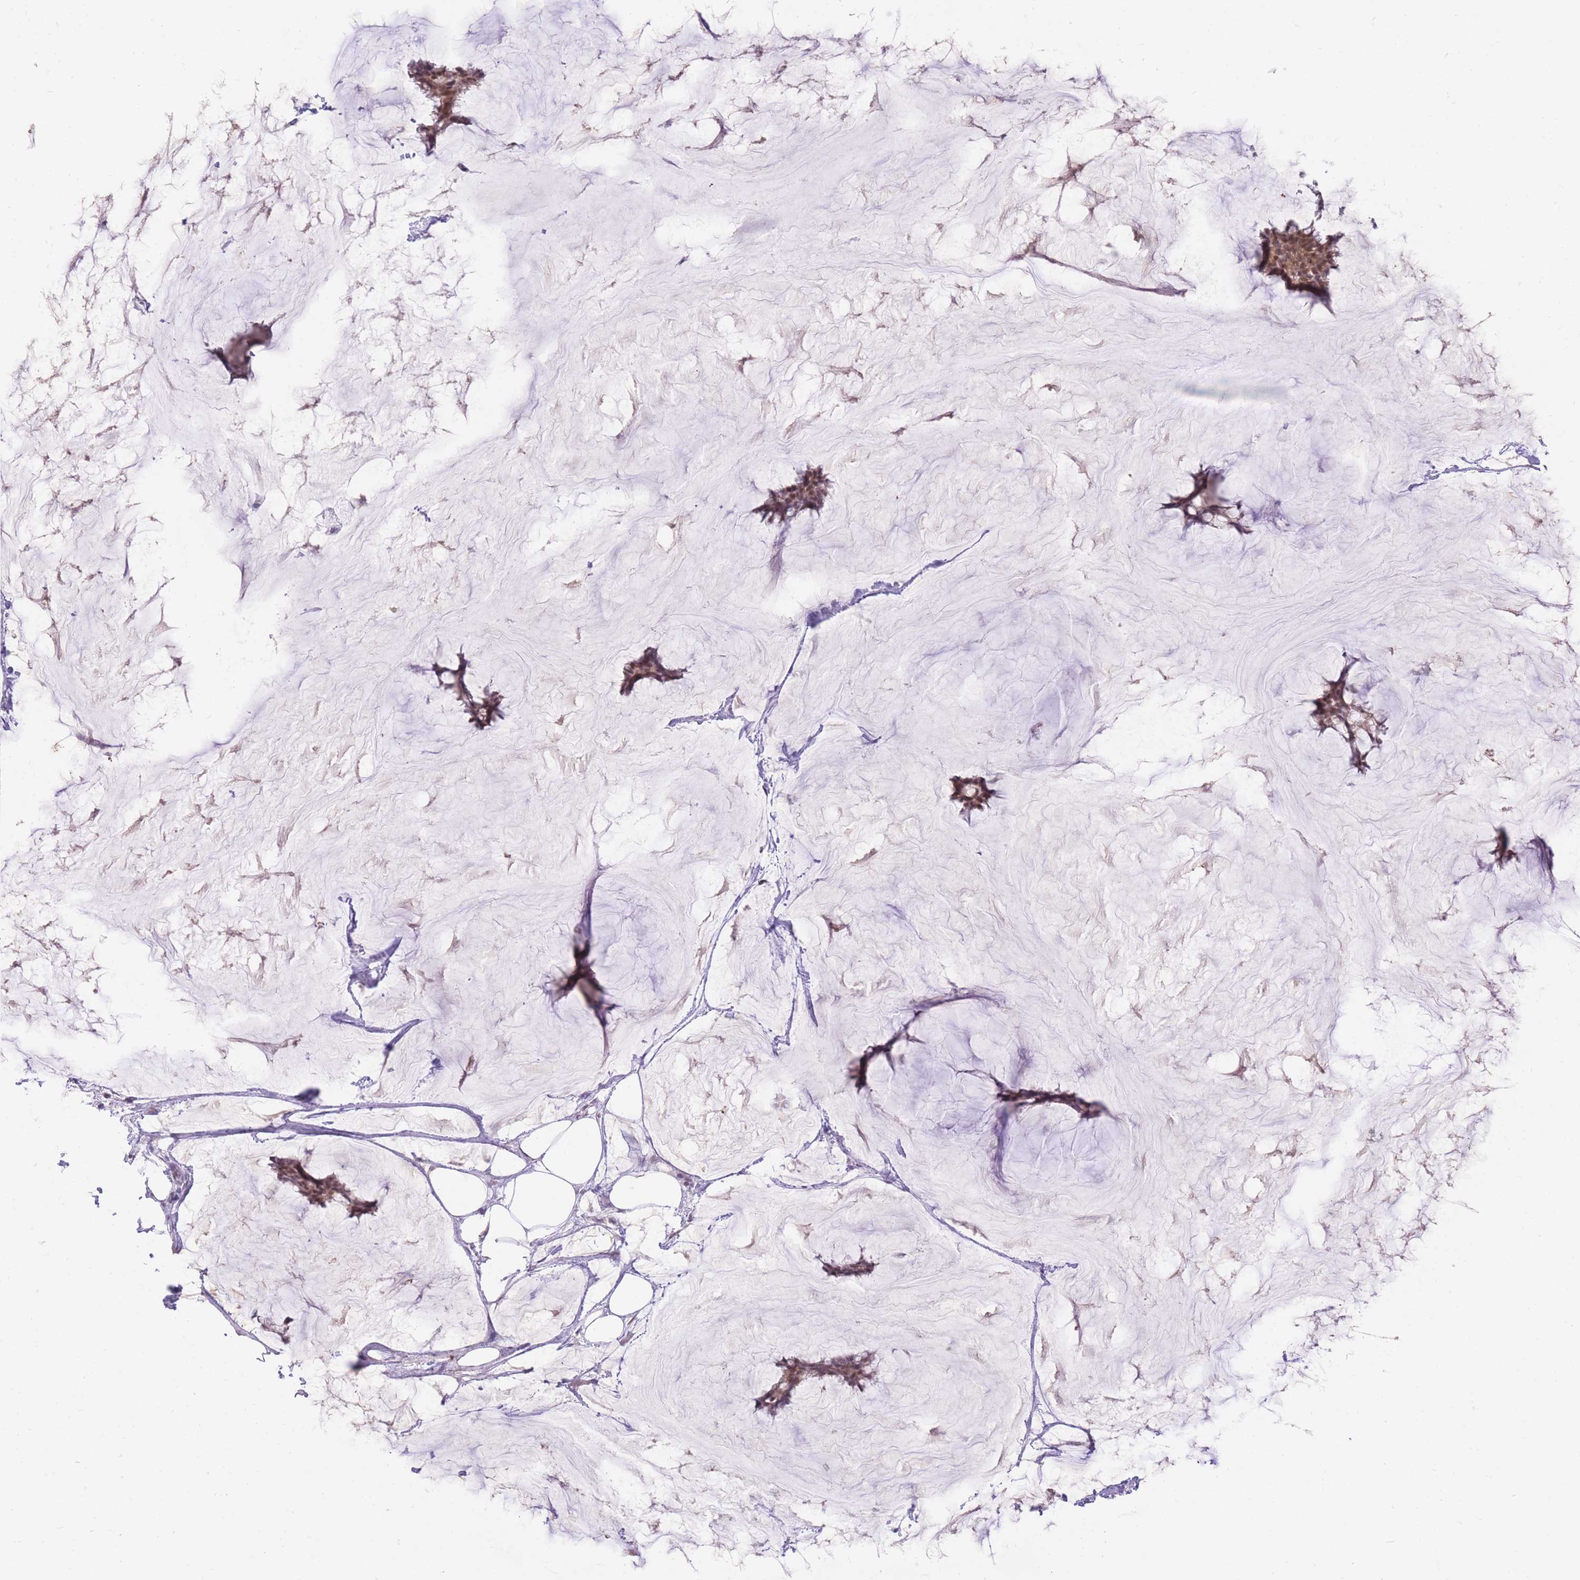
{"staining": {"intensity": "moderate", "quantity": ">75%", "location": "nuclear"}, "tissue": "breast cancer", "cell_type": "Tumor cells", "image_type": "cancer", "snomed": [{"axis": "morphology", "description": "Duct carcinoma"}, {"axis": "topography", "description": "Breast"}], "caption": "Protein staining displays moderate nuclear positivity in approximately >75% of tumor cells in infiltrating ductal carcinoma (breast).", "gene": "UBXN7", "patient": {"sex": "female", "age": 93}}